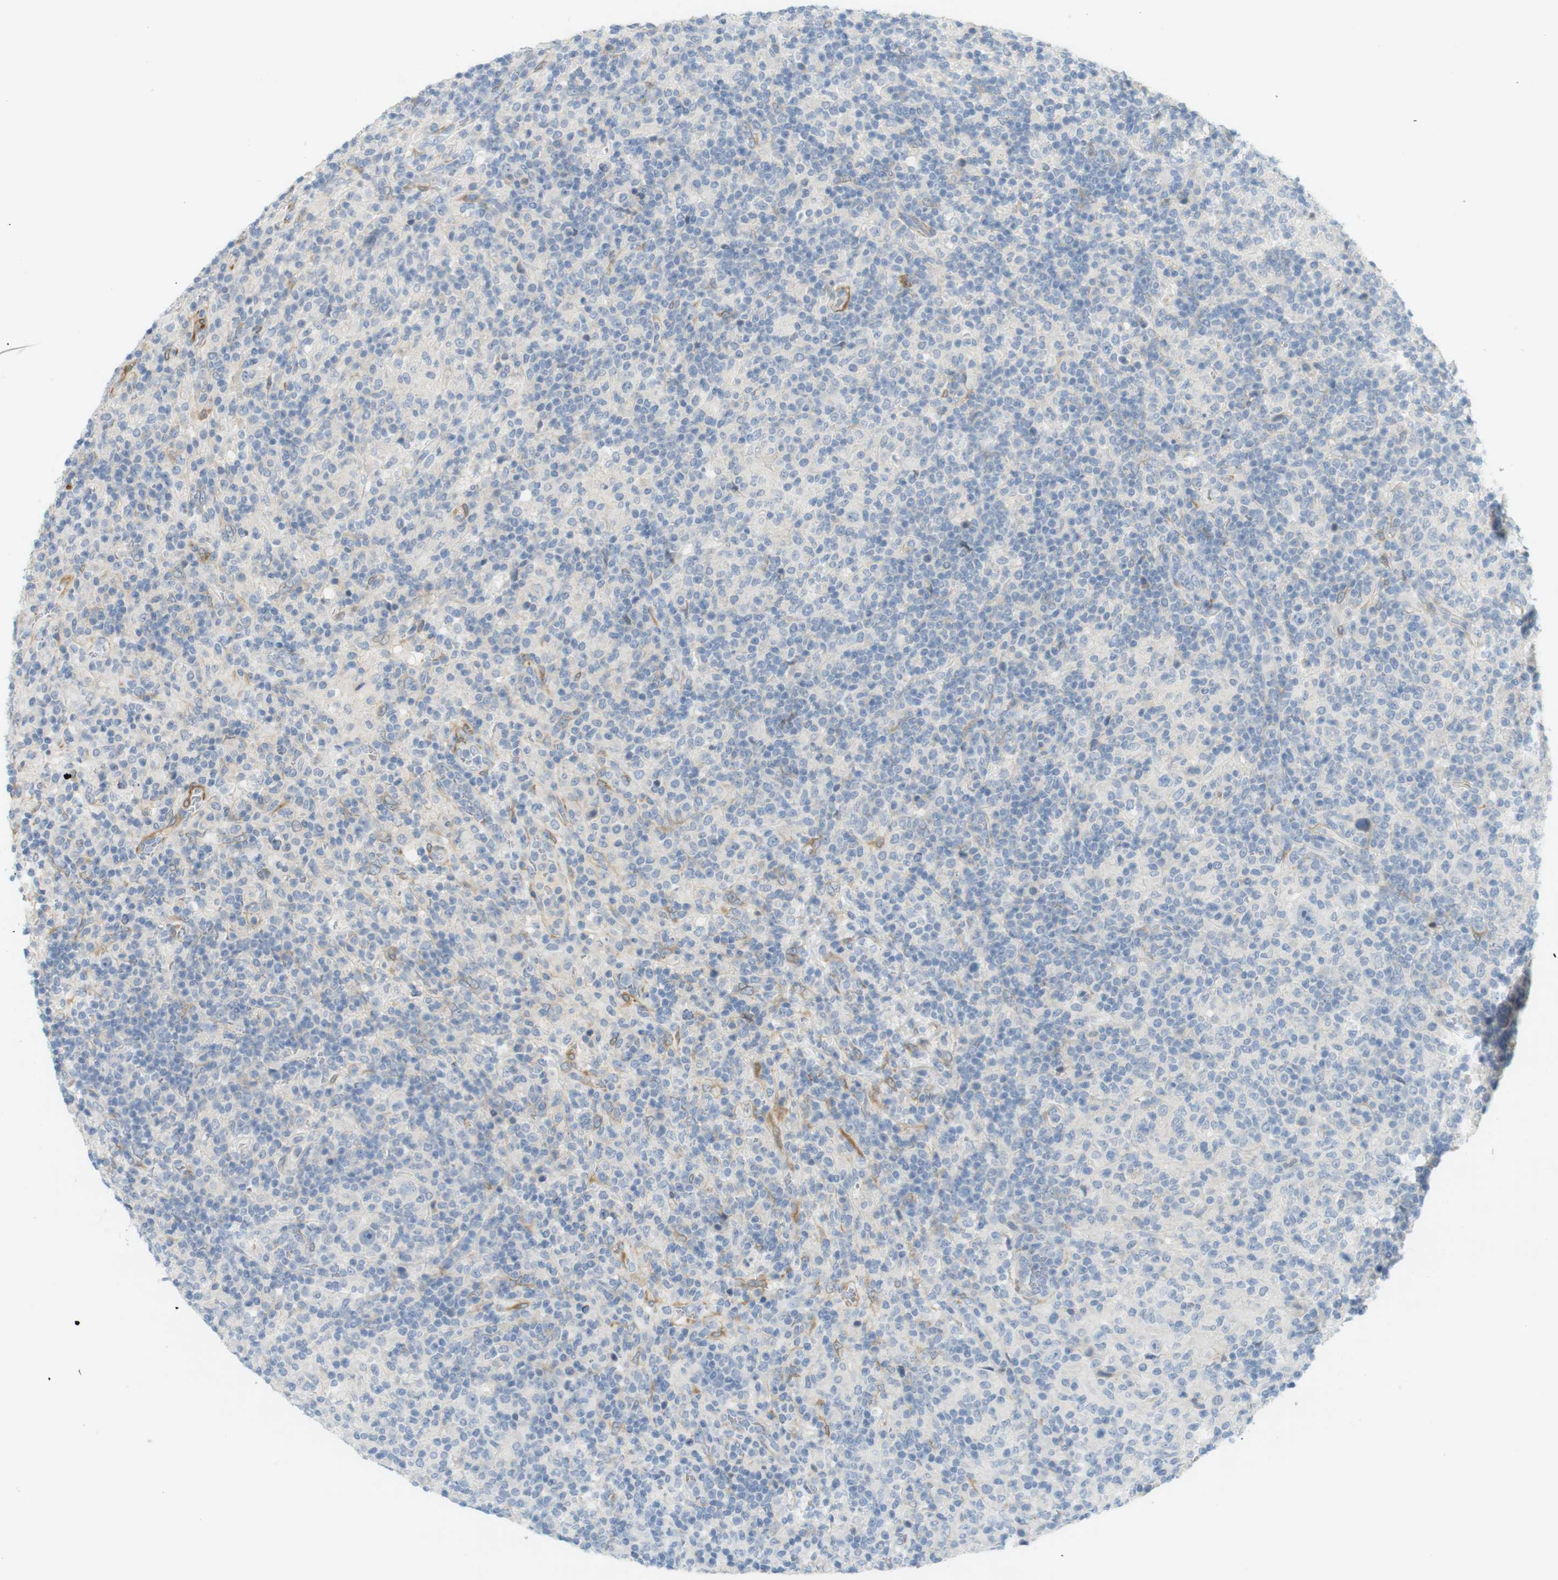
{"staining": {"intensity": "negative", "quantity": "none", "location": "none"}, "tissue": "lymphoma", "cell_type": "Tumor cells", "image_type": "cancer", "snomed": [{"axis": "morphology", "description": "Hodgkin's disease, NOS"}, {"axis": "topography", "description": "Lymph node"}], "caption": "The IHC image has no significant positivity in tumor cells of lymphoma tissue.", "gene": "PDE3A", "patient": {"sex": "male", "age": 70}}